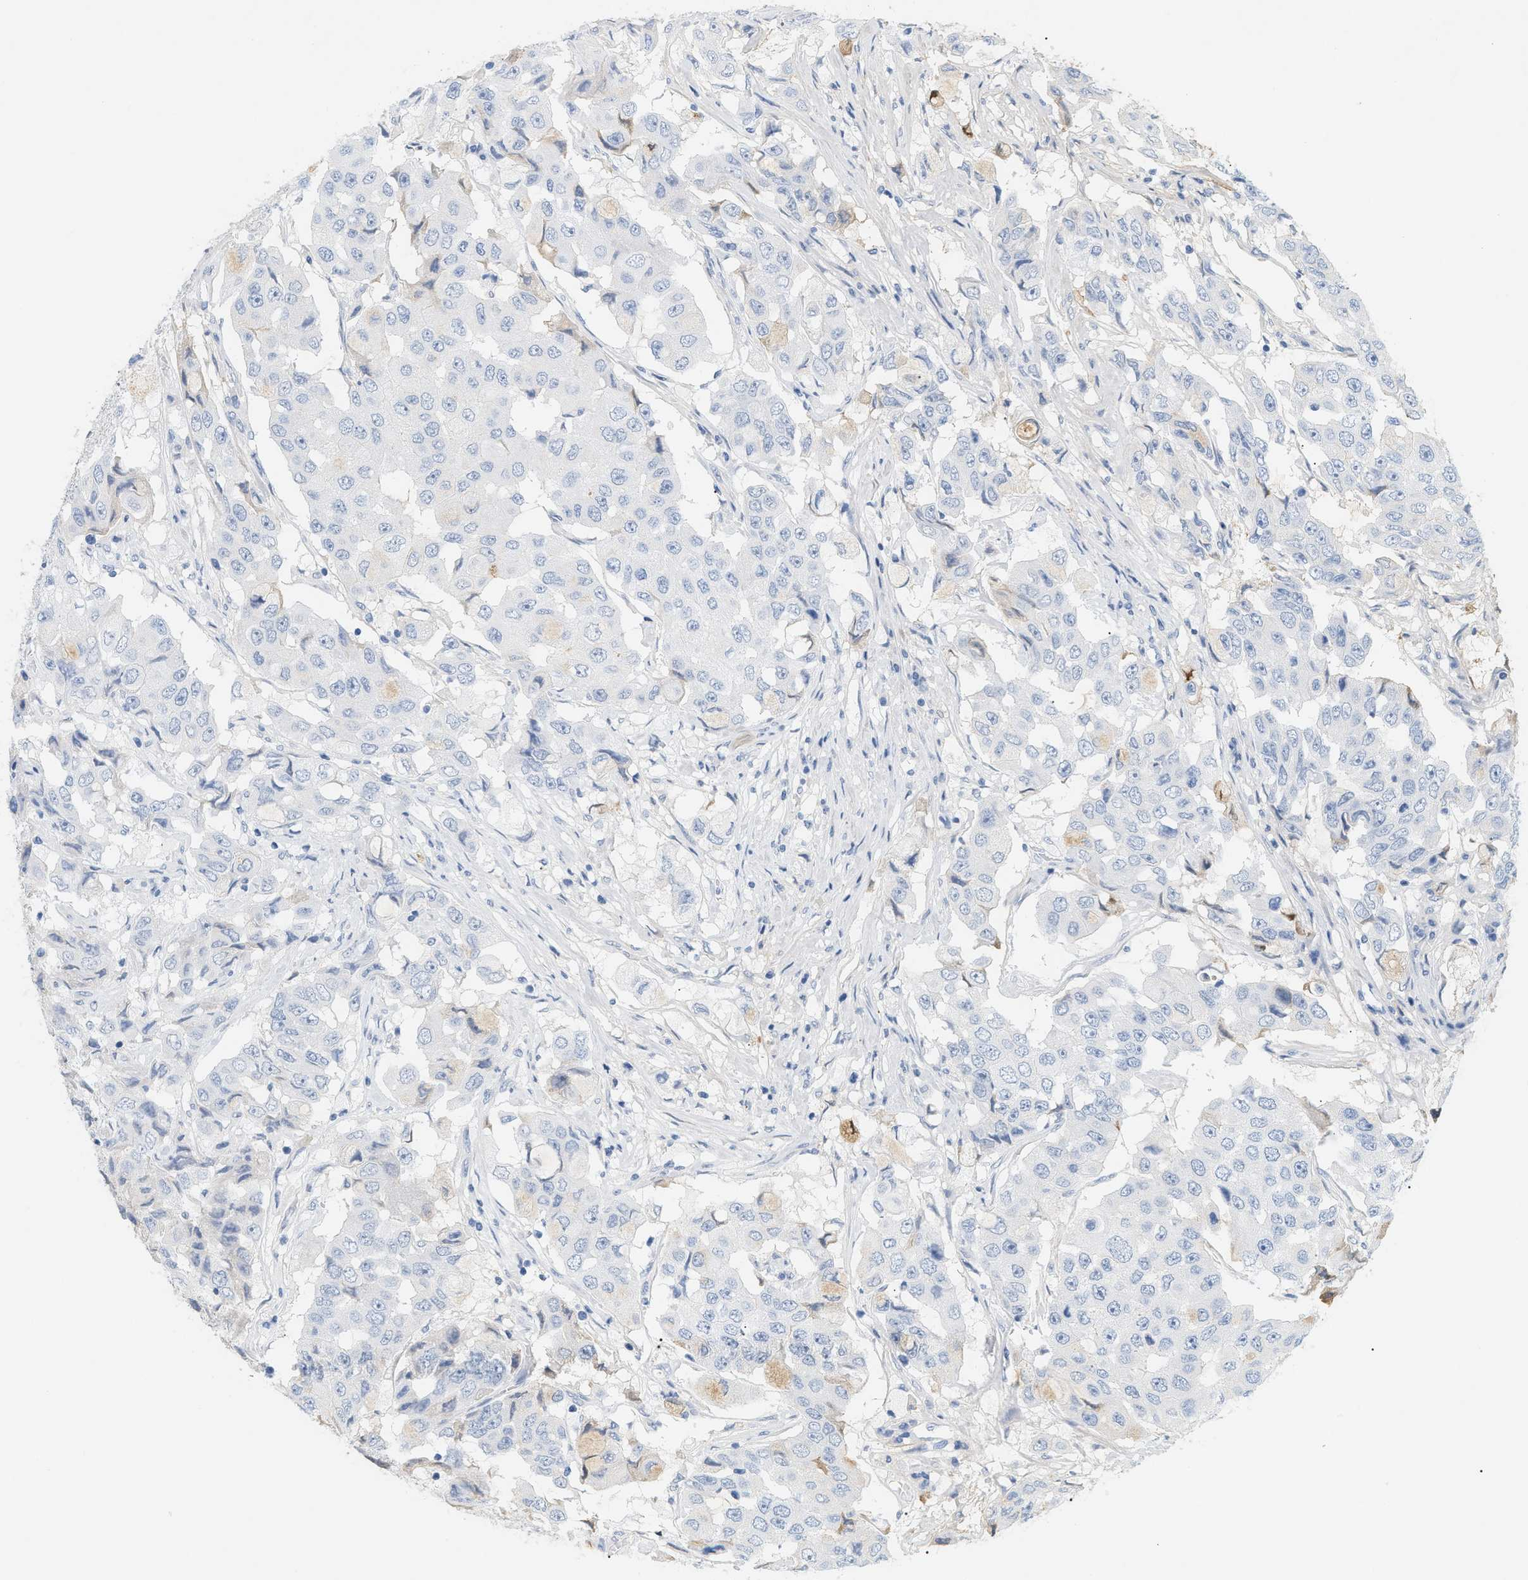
{"staining": {"intensity": "negative", "quantity": "none", "location": "none"}, "tissue": "breast cancer", "cell_type": "Tumor cells", "image_type": "cancer", "snomed": [{"axis": "morphology", "description": "Duct carcinoma"}, {"axis": "topography", "description": "Breast"}], "caption": "DAB (3,3'-diaminobenzidine) immunohistochemical staining of human breast infiltrating ductal carcinoma demonstrates no significant positivity in tumor cells.", "gene": "CFH", "patient": {"sex": "female", "age": 27}}